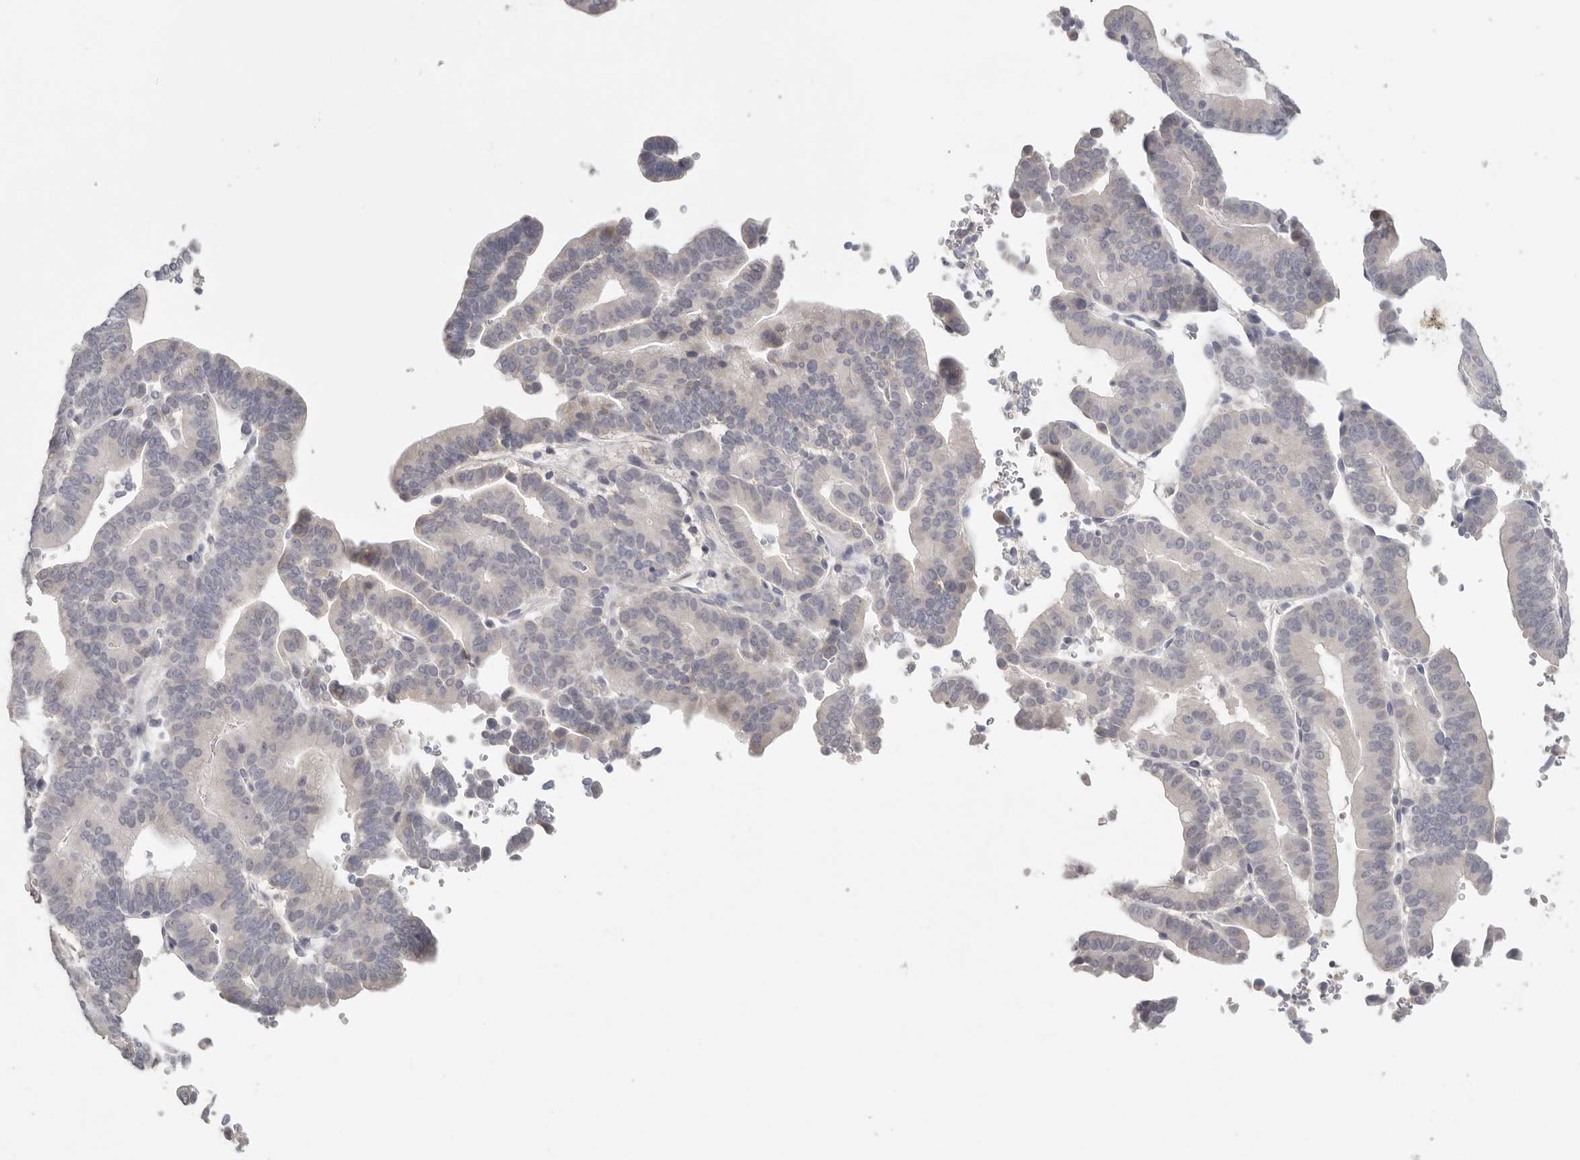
{"staining": {"intensity": "weak", "quantity": "<25%", "location": "cytoplasmic/membranous"}, "tissue": "liver cancer", "cell_type": "Tumor cells", "image_type": "cancer", "snomed": [{"axis": "morphology", "description": "Cholangiocarcinoma"}, {"axis": "topography", "description": "Liver"}], "caption": "Tumor cells show no significant positivity in liver cancer.", "gene": "DNAJC11", "patient": {"sex": "female", "age": 75}}